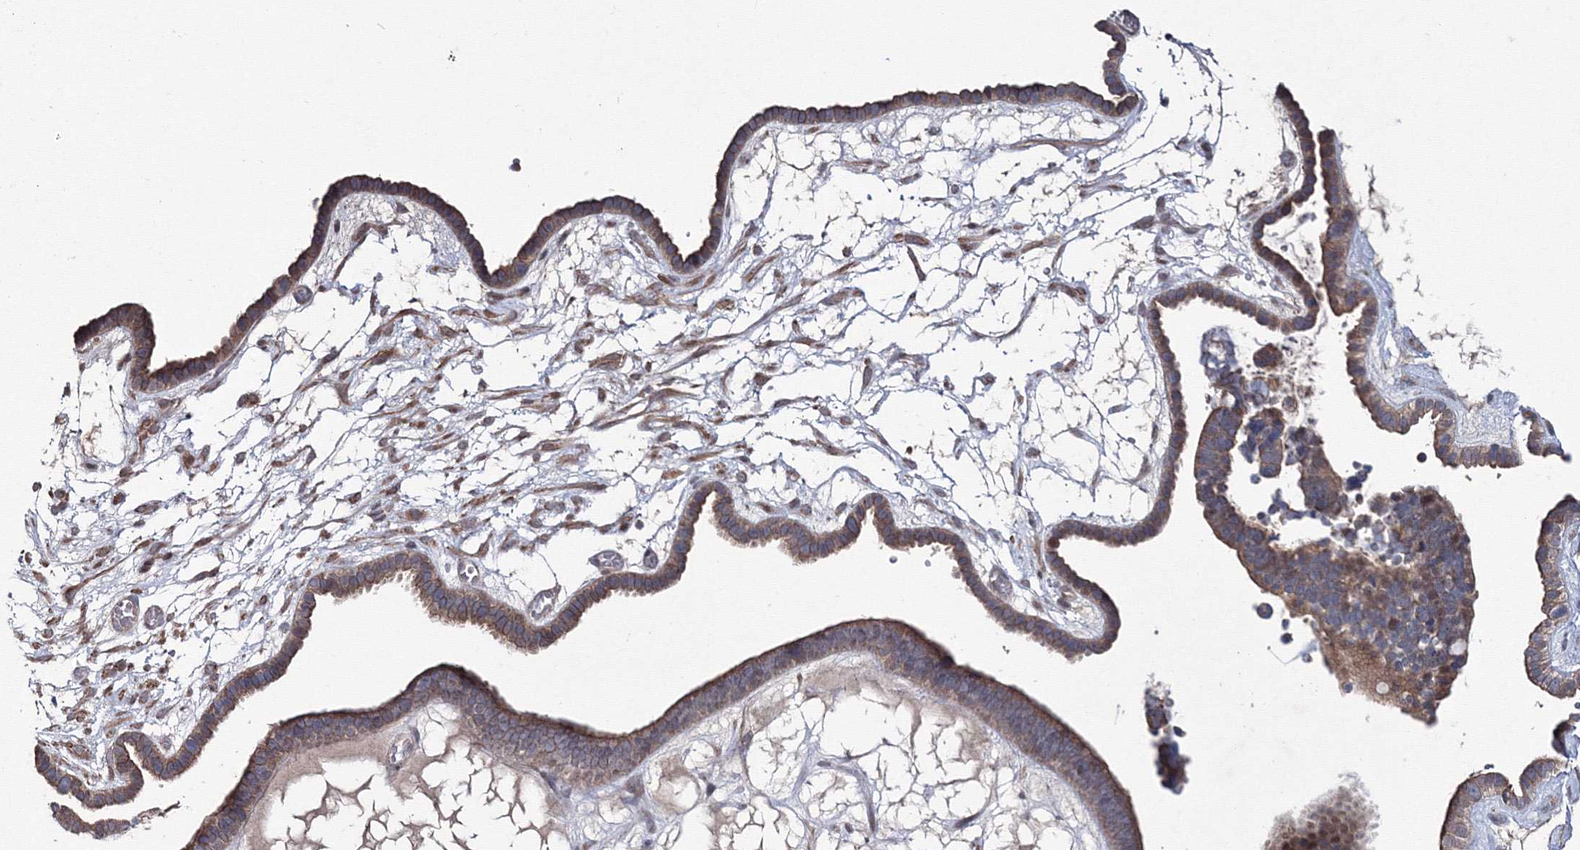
{"staining": {"intensity": "moderate", "quantity": ">75%", "location": "cytoplasmic/membranous"}, "tissue": "ovarian cancer", "cell_type": "Tumor cells", "image_type": "cancer", "snomed": [{"axis": "morphology", "description": "Cystadenocarcinoma, serous, NOS"}, {"axis": "topography", "description": "Ovary"}], "caption": "DAB immunohistochemical staining of ovarian cancer reveals moderate cytoplasmic/membranous protein staining in approximately >75% of tumor cells.", "gene": "PPP2R2B", "patient": {"sex": "female", "age": 56}}